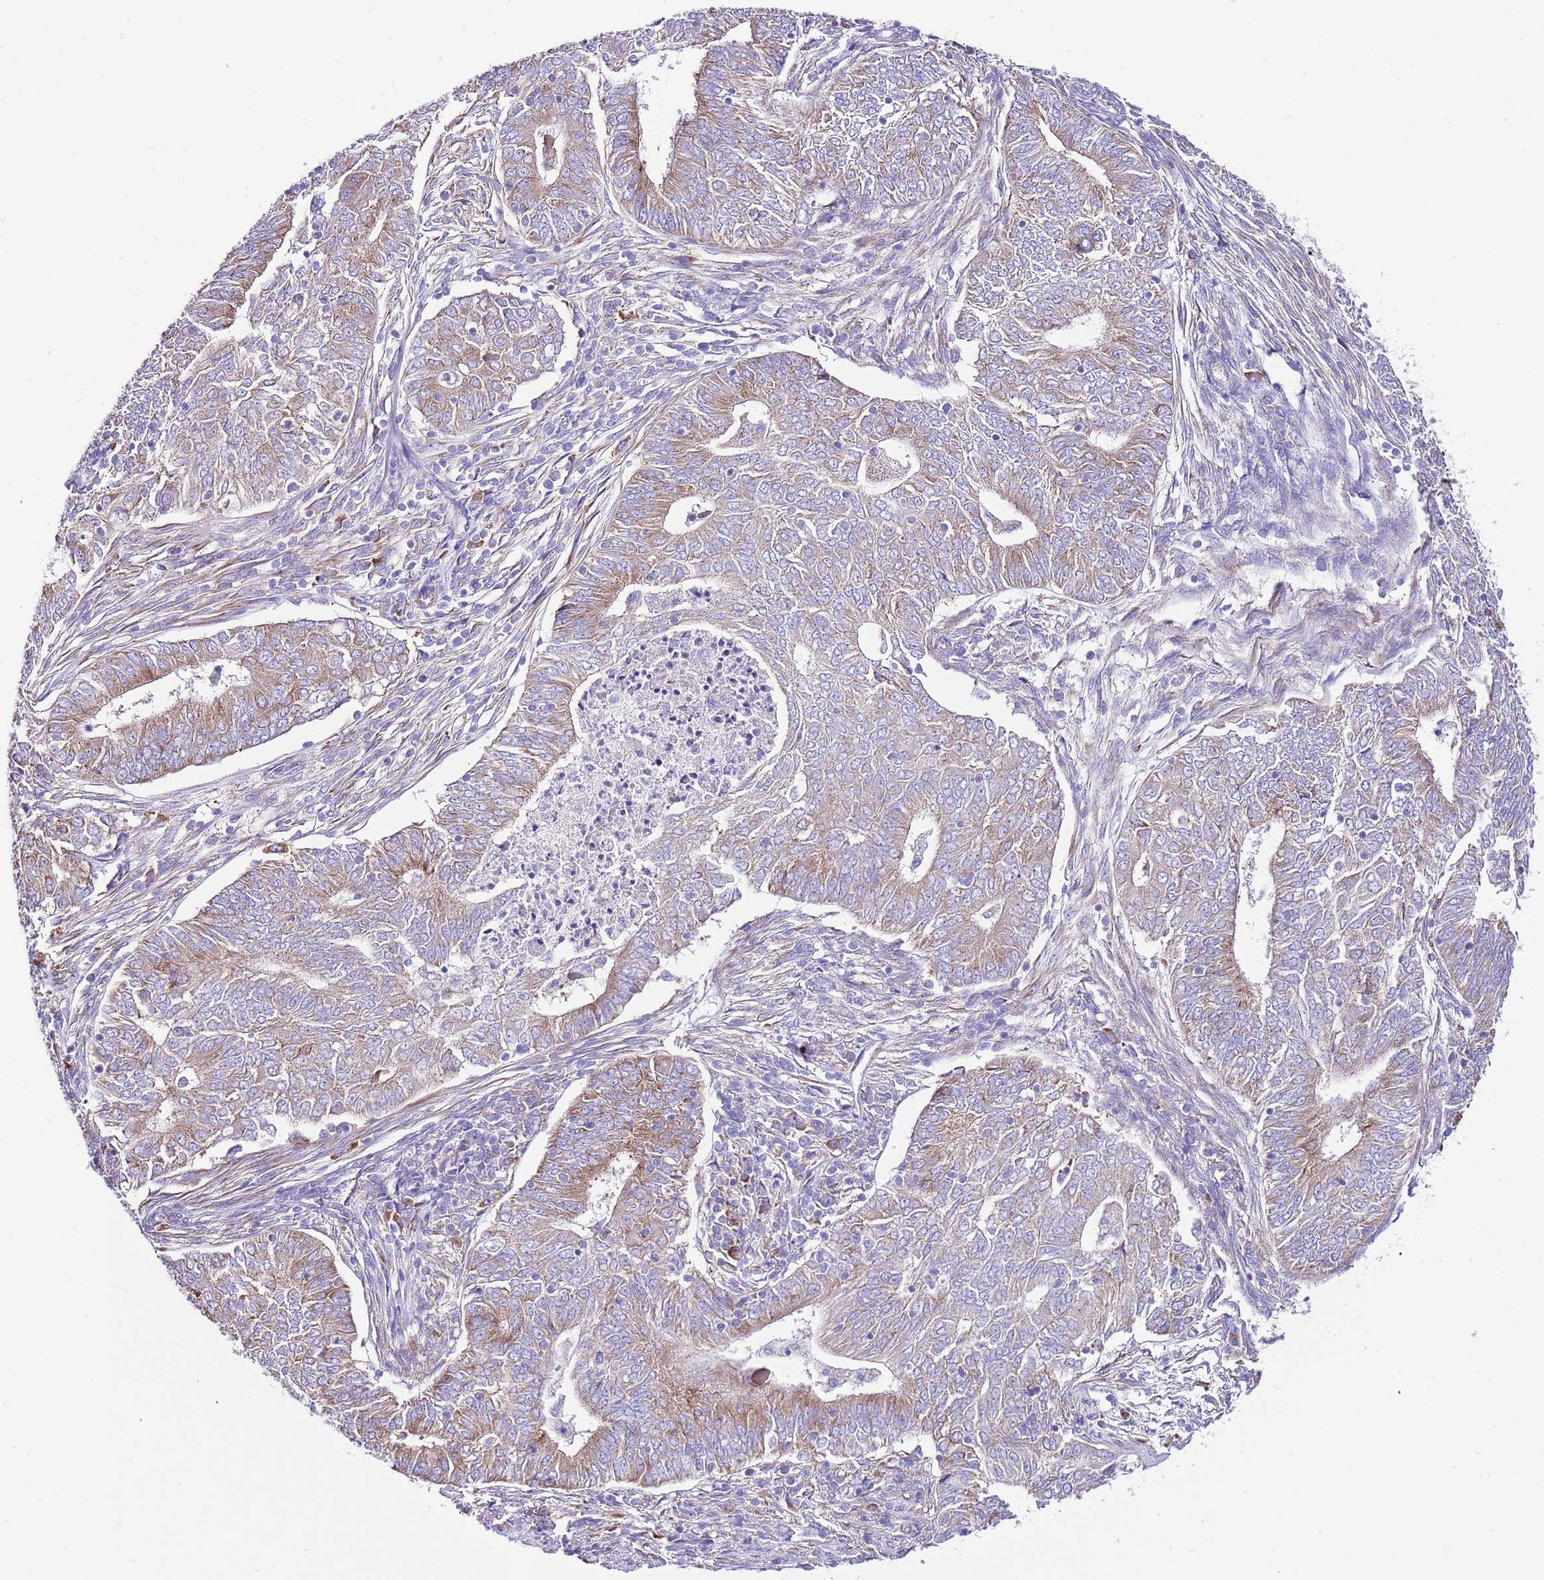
{"staining": {"intensity": "moderate", "quantity": "25%-75%", "location": "cytoplasmic/membranous"}, "tissue": "endometrial cancer", "cell_type": "Tumor cells", "image_type": "cancer", "snomed": [{"axis": "morphology", "description": "Adenocarcinoma, NOS"}, {"axis": "topography", "description": "Endometrium"}], "caption": "Immunohistochemical staining of endometrial cancer shows medium levels of moderate cytoplasmic/membranous expression in about 25%-75% of tumor cells. Immunohistochemistry stains the protein of interest in brown and the nuclei are stained blue.", "gene": "RPS10", "patient": {"sex": "female", "age": 62}}